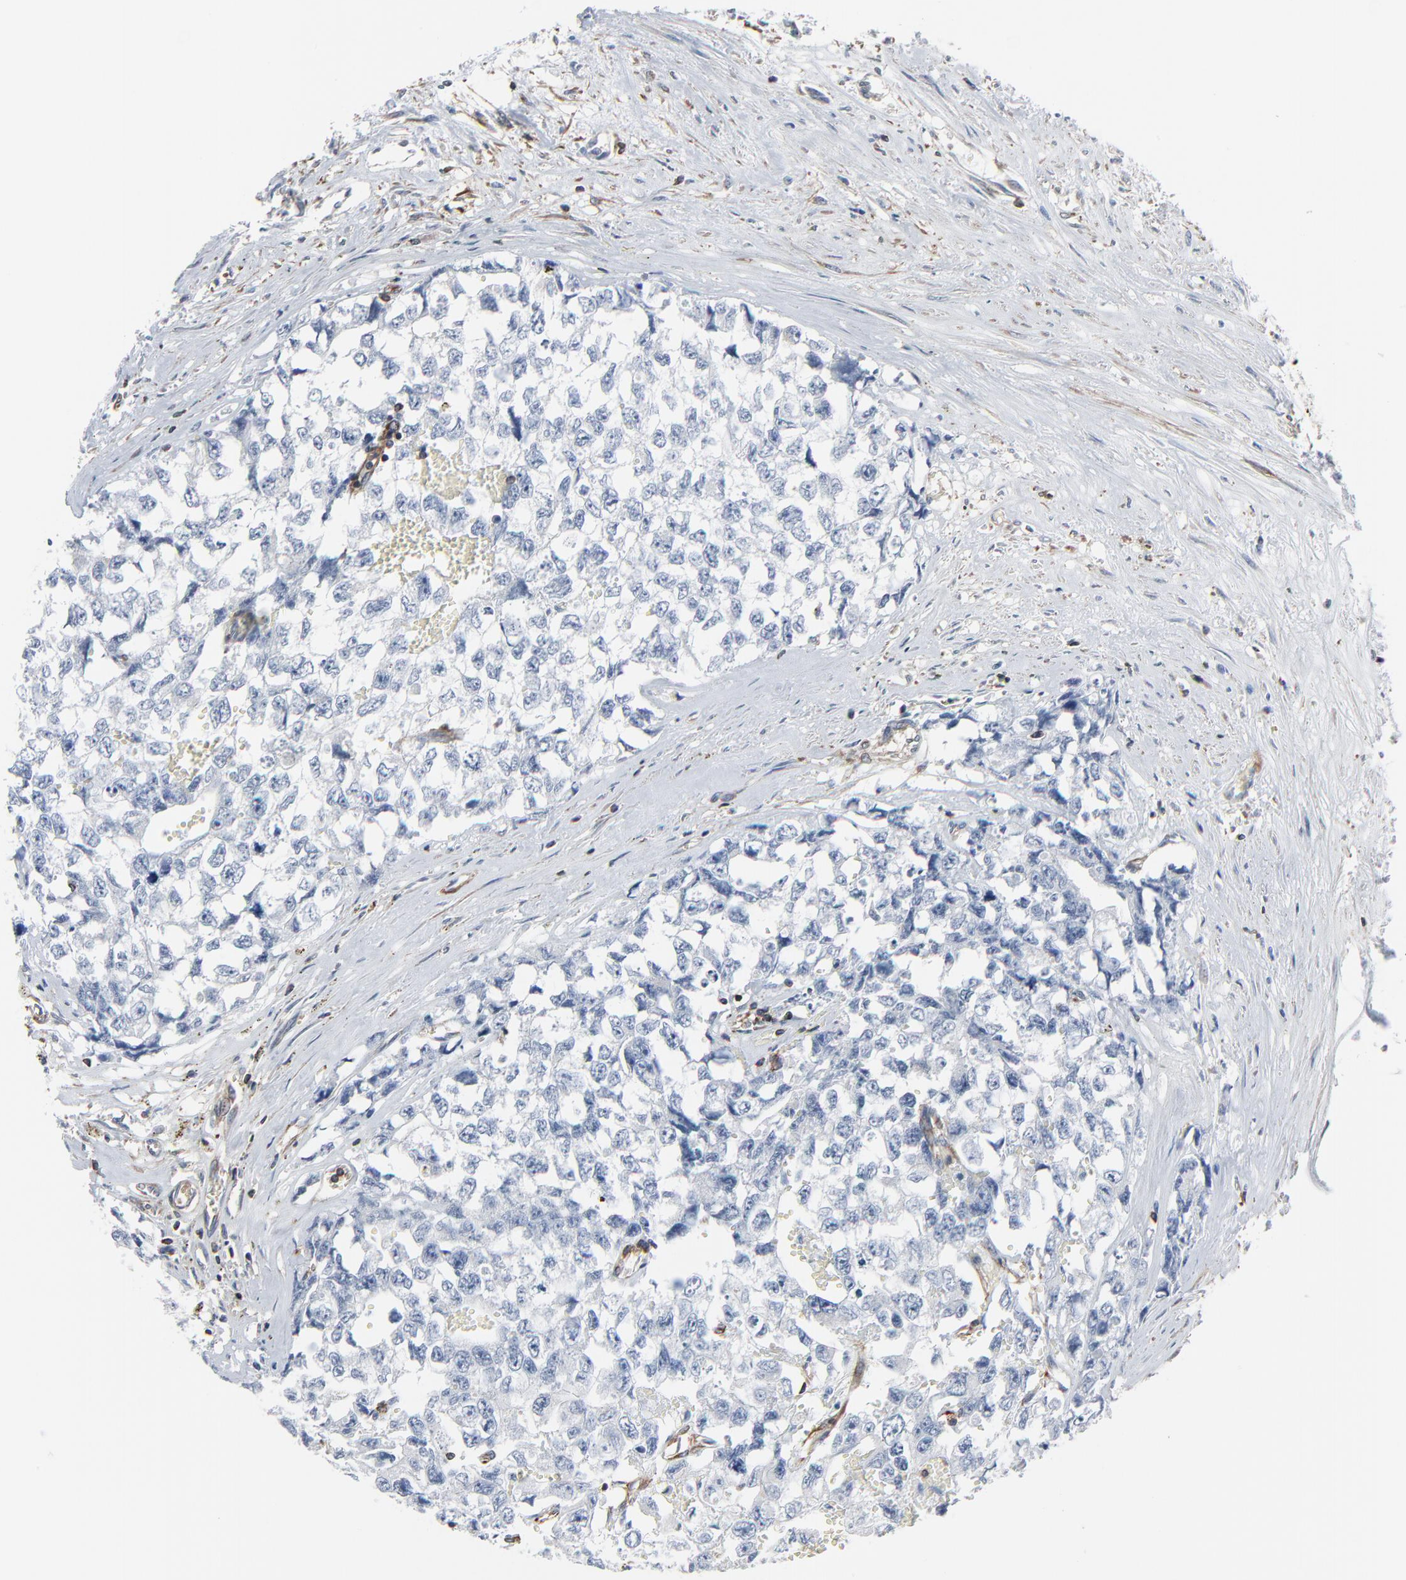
{"staining": {"intensity": "negative", "quantity": "none", "location": "none"}, "tissue": "testis cancer", "cell_type": "Tumor cells", "image_type": "cancer", "snomed": [{"axis": "morphology", "description": "Carcinoma, Embryonal, NOS"}, {"axis": "topography", "description": "Testis"}], "caption": "The photomicrograph demonstrates no significant expression in tumor cells of testis cancer (embryonal carcinoma).", "gene": "OPTN", "patient": {"sex": "male", "age": 31}}